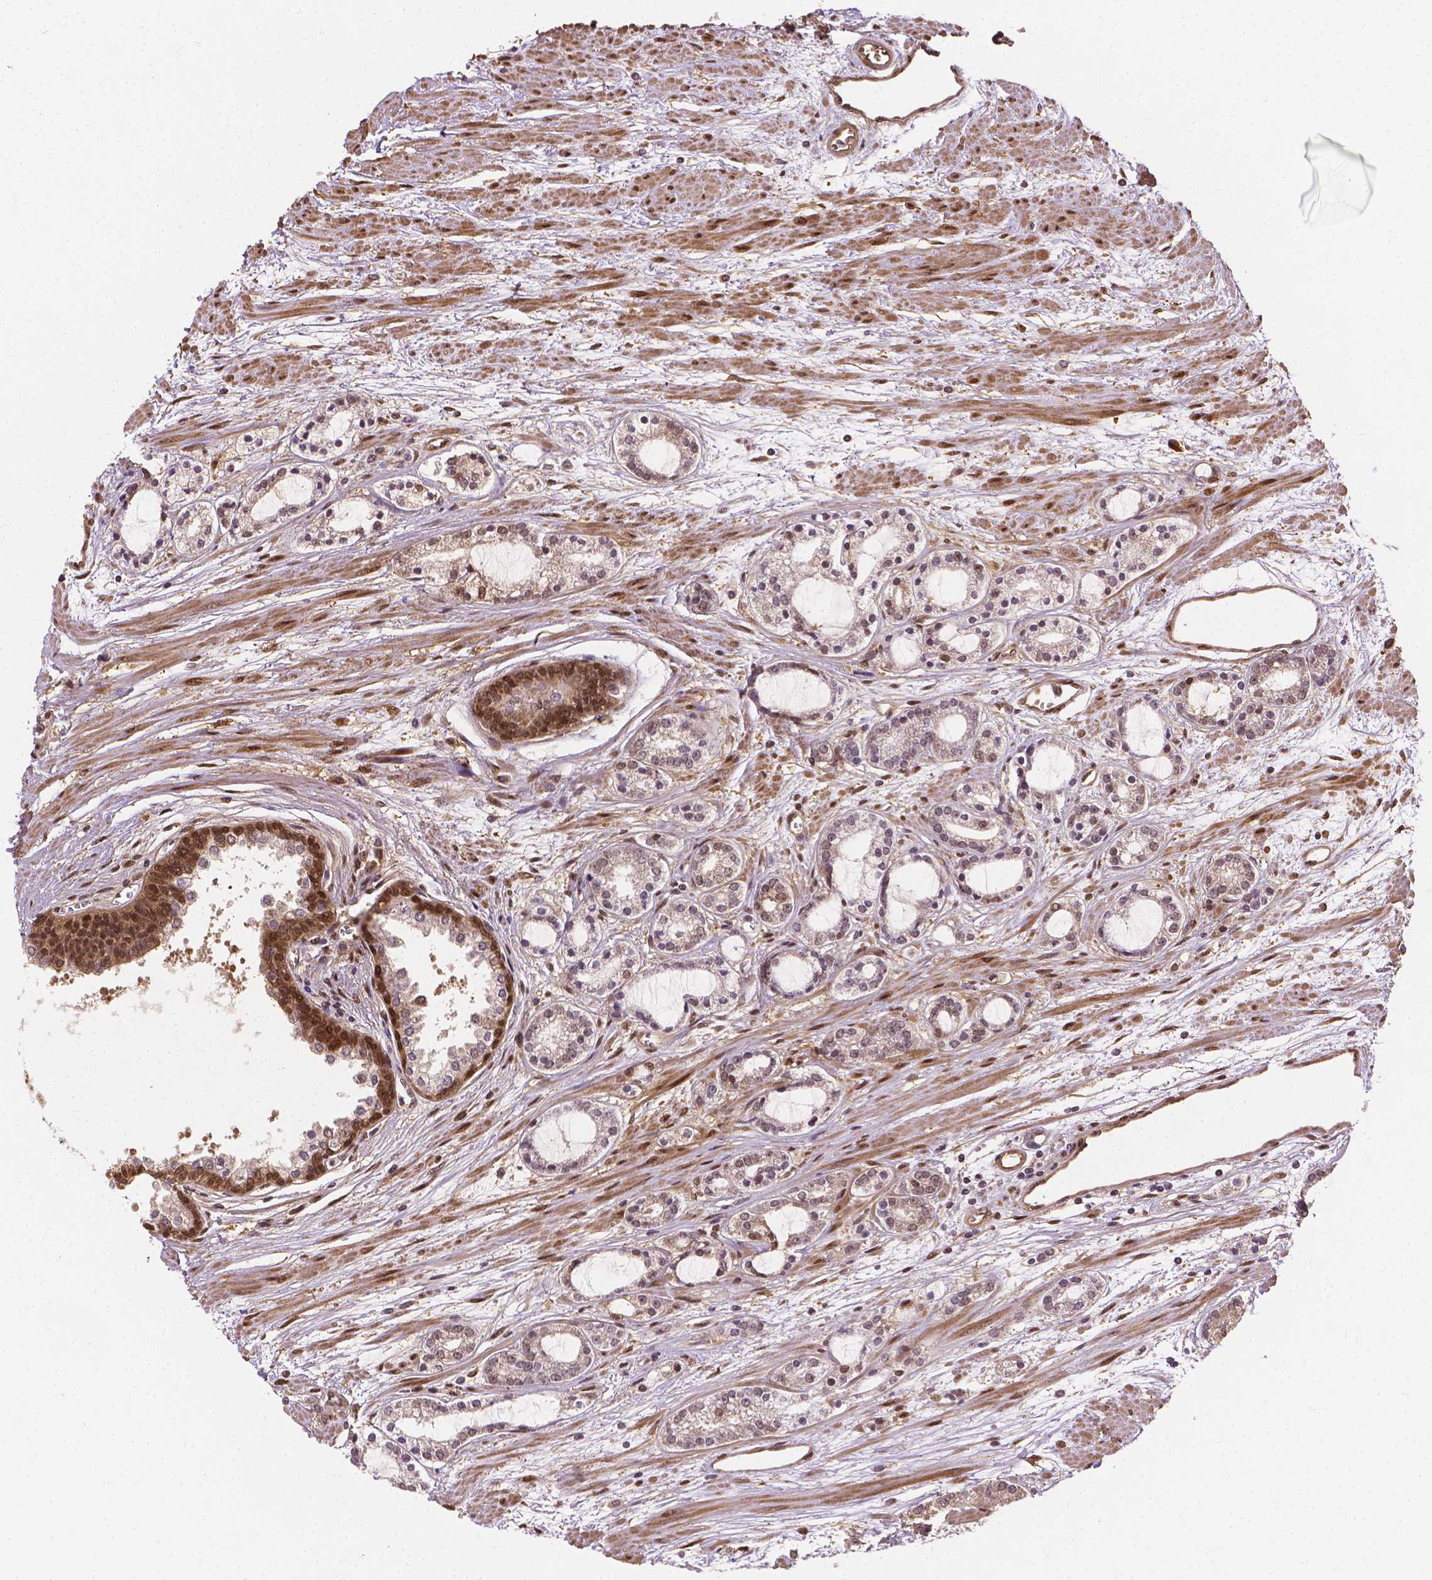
{"staining": {"intensity": "negative", "quantity": "none", "location": "none"}, "tissue": "prostate cancer", "cell_type": "Tumor cells", "image_type": "cancer", "snomed": [{"axis": "morphology", "description": "Adenocarcinoma, Medium grade"}, {"axis": "topography", "description": "Prostate"}], "caption": "Immunohistochemistry (IHC) of prostate cancer reveals no staining in tumor cells. (Brightfield microscopy of DAB immunohistochemistry at high magnification).", "gene": "YAP1", "patient": {"sex": "male", "age": 57}}